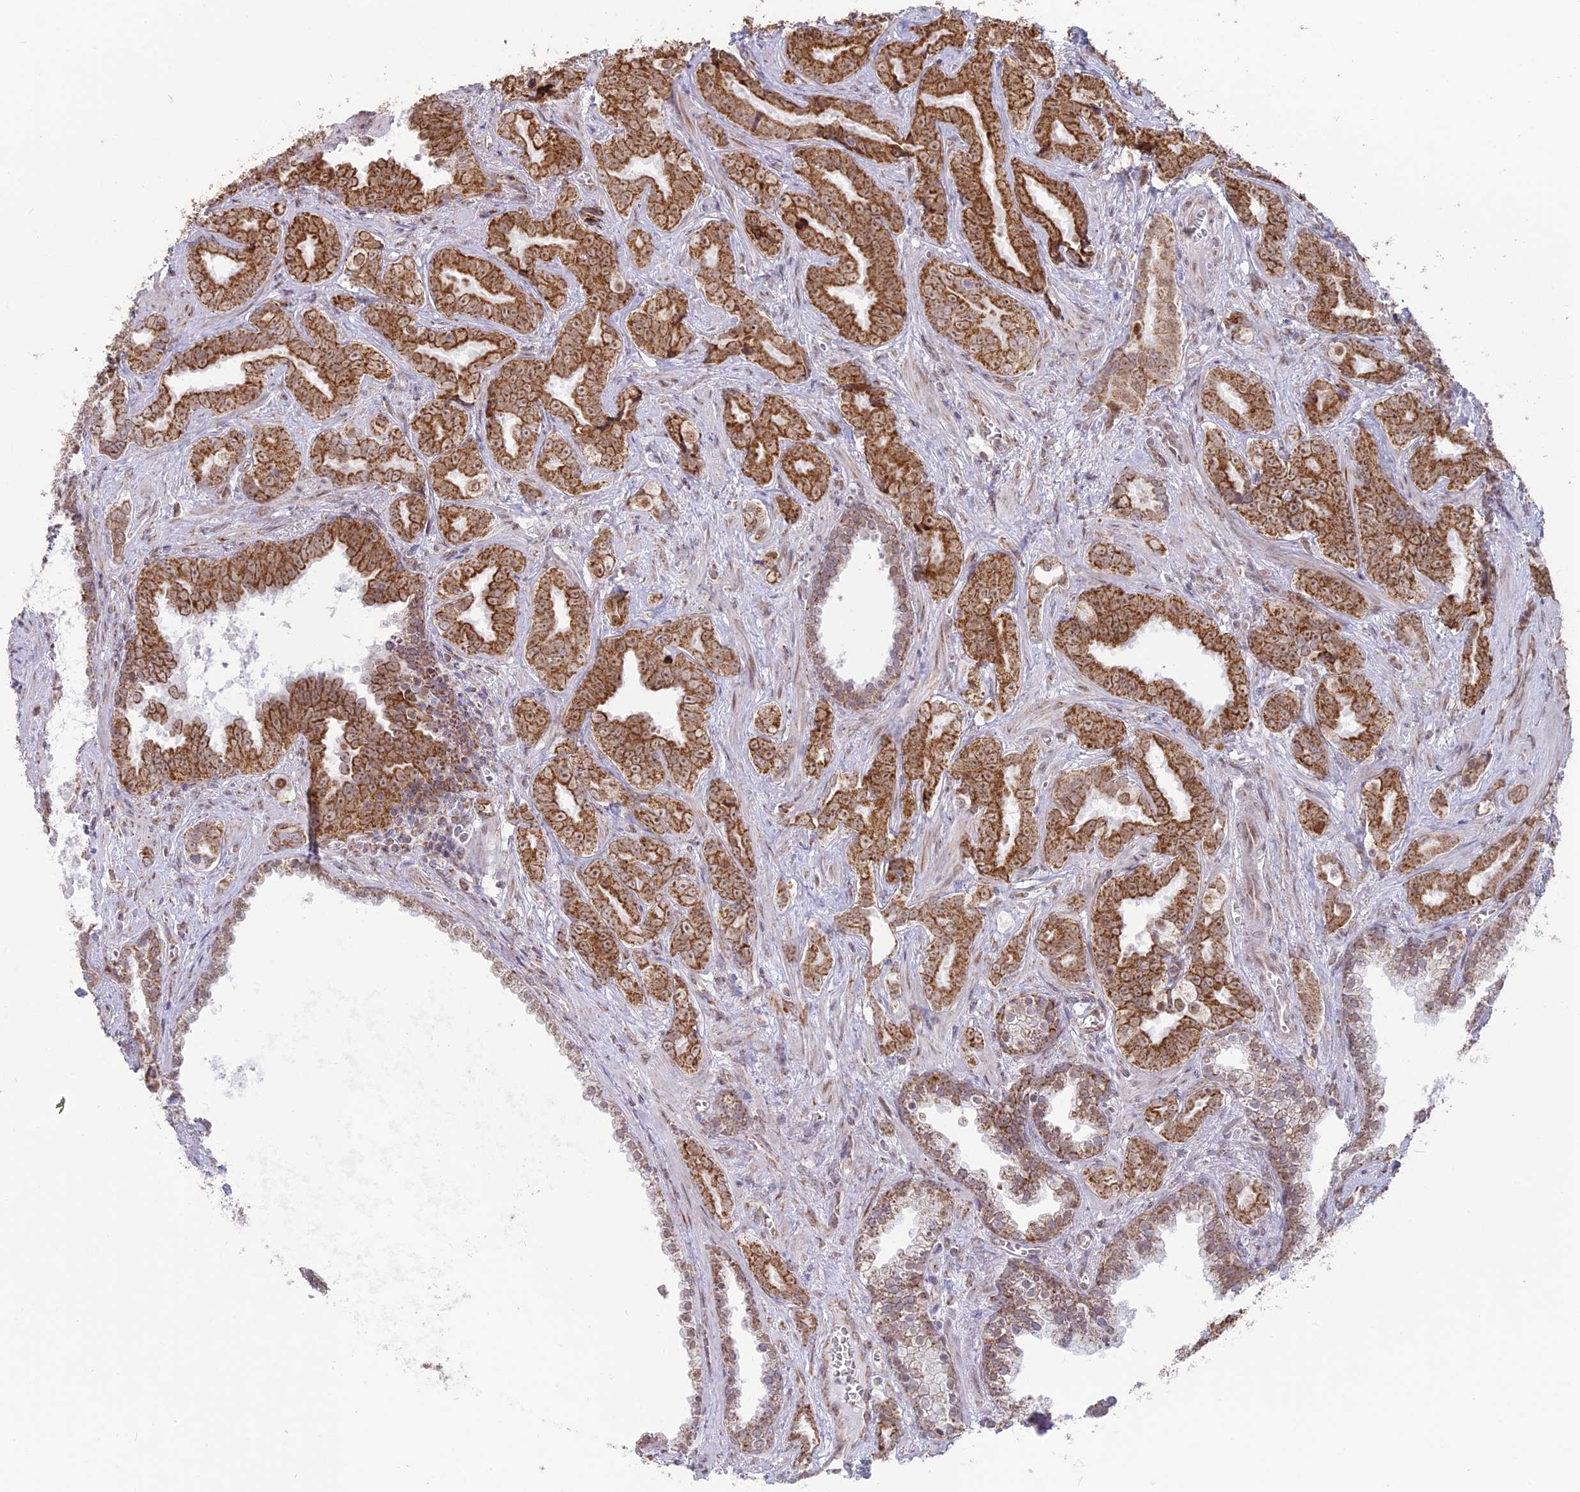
{"staining": {"intensity": "strong", "quantity": ">75%", "location": "cytoplasmic/membranous,nuclear"}, "tissue": "prostate cancer", "cell_type": "Tumor cells", "image_type": "cancer", "snomed": [{"axis": "morphology", "description": "Adenocarcinoma, High grade"}, {"axis": "topography", "description": "Prostate"}], "caption": "Human prostate cancer stained with a brown dye shows strong cytoplasmic/membranous and nuclear positive positivity in about >75% of tumor cells.", "gene": "ARHGAP40", "patient": {"sex": "male", "age": 67}}